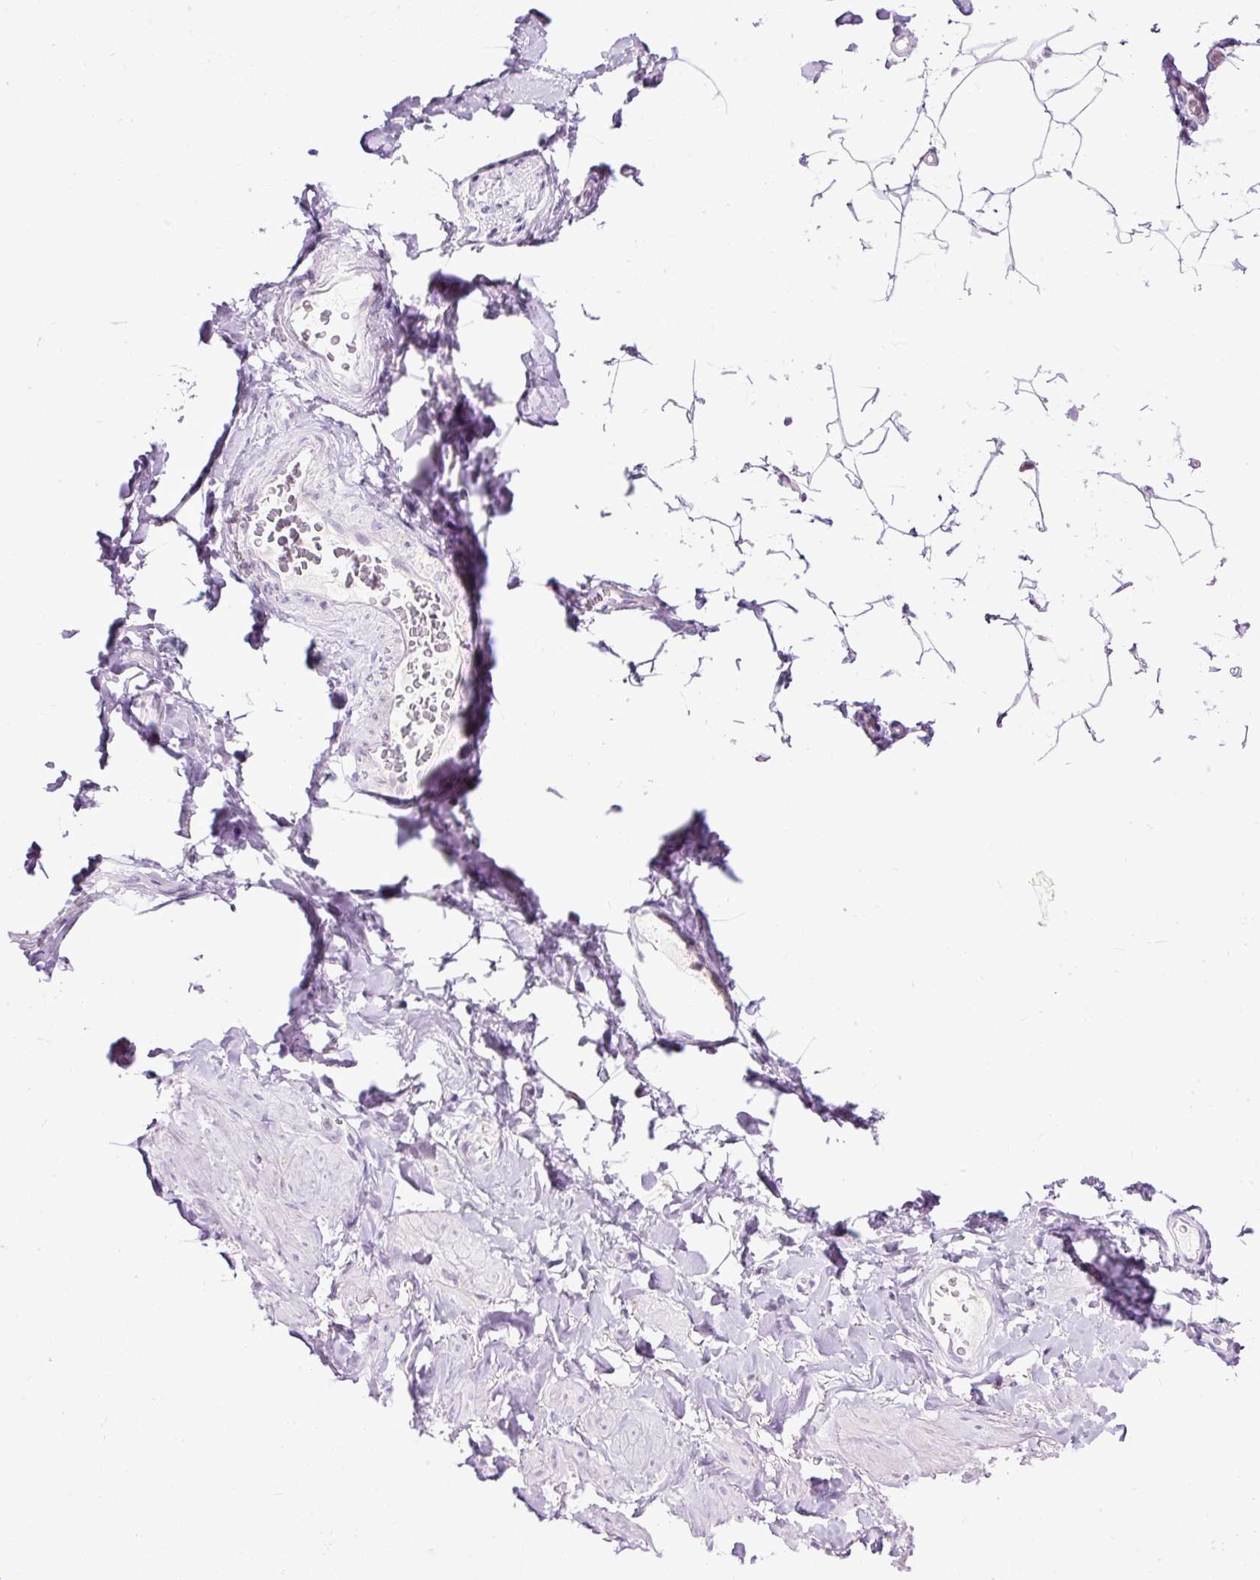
{"staining": {"intensity": "negative", "quantity": "none", "location": "none"}, "tissue": "adipose tissue", "cell_type": "Adipocytes", "image_type": "normal", "snomed": [{"axis": "morphology", "description": "Normal tissue, NOS"}, {"axis": "topography", "description": "Vascular tissue"}, {"axis": "topography", "description": "Peripheral nerve tissue"}], "caption": "Adipocytes are negative for protein expression in benign human adipose tissue. (DAB (3,3'-diaminobenzidine) IHC, high magnification).", "gene": "FMC1", "patient": {"sex": "male", "age": 41}}